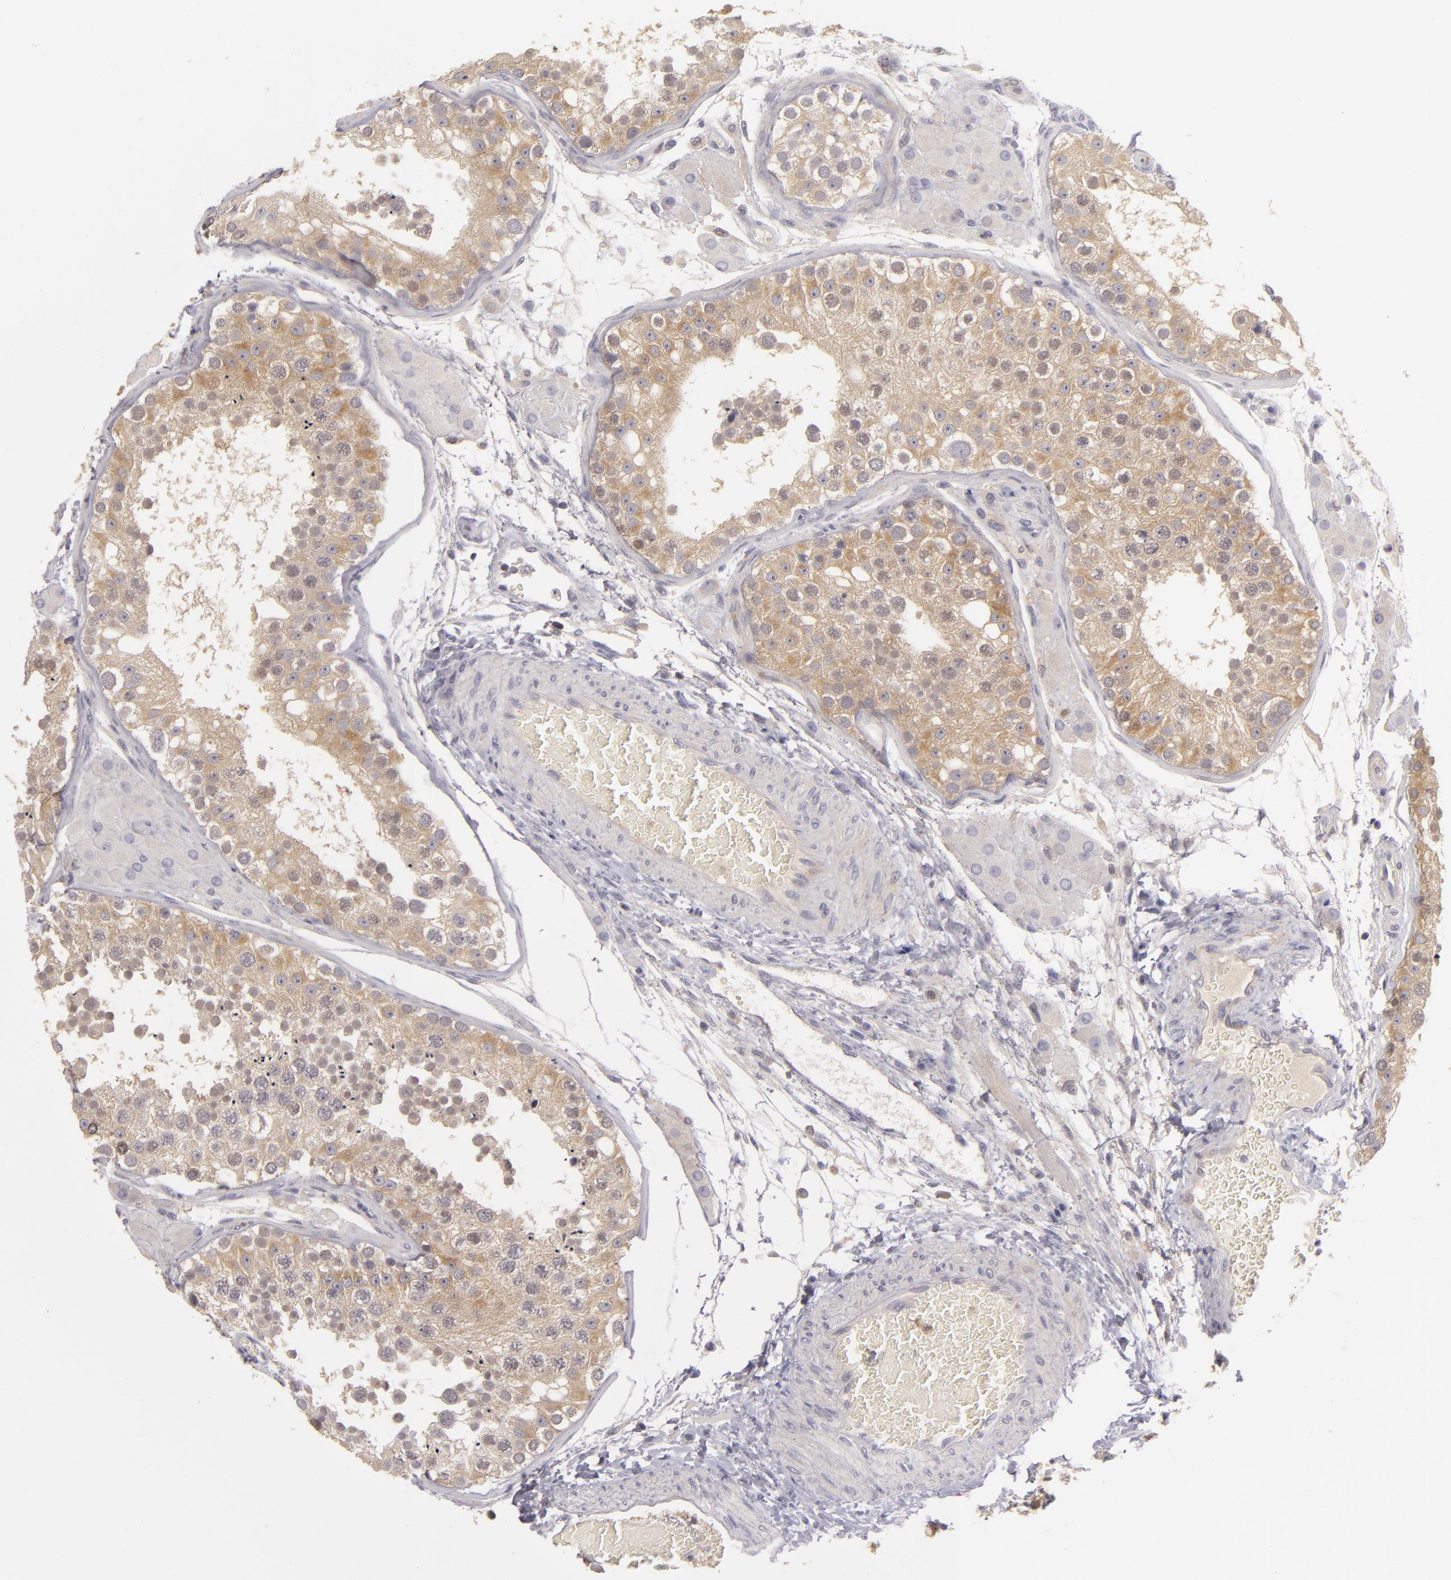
{"staining": {"intensity": "strong", "quantity": ">75%", "location": "cytoplasmic/membranous"}, "tissue": "testis", "cell_type": "Cells in seminiferous ducts", "image_type": "normal", "snomed": [{"axis": "morphology", "description": "Normal tissue, NOS"}, {"axis": "topography", "description": "Testis"}], "caption": "The image exhibits immunohistochemical staining of normal testis. There is strong cytoplasmic/membranous positivity is appreciated in approximately >75% of cells in seminiferous ducts. The staining is performed using DAB brown chromogen to label protein expression. The nuclei are counter-stained blue using hematoxylin.", "gene": "MMP10", "patient": {"sex": "male", "age": 26}}